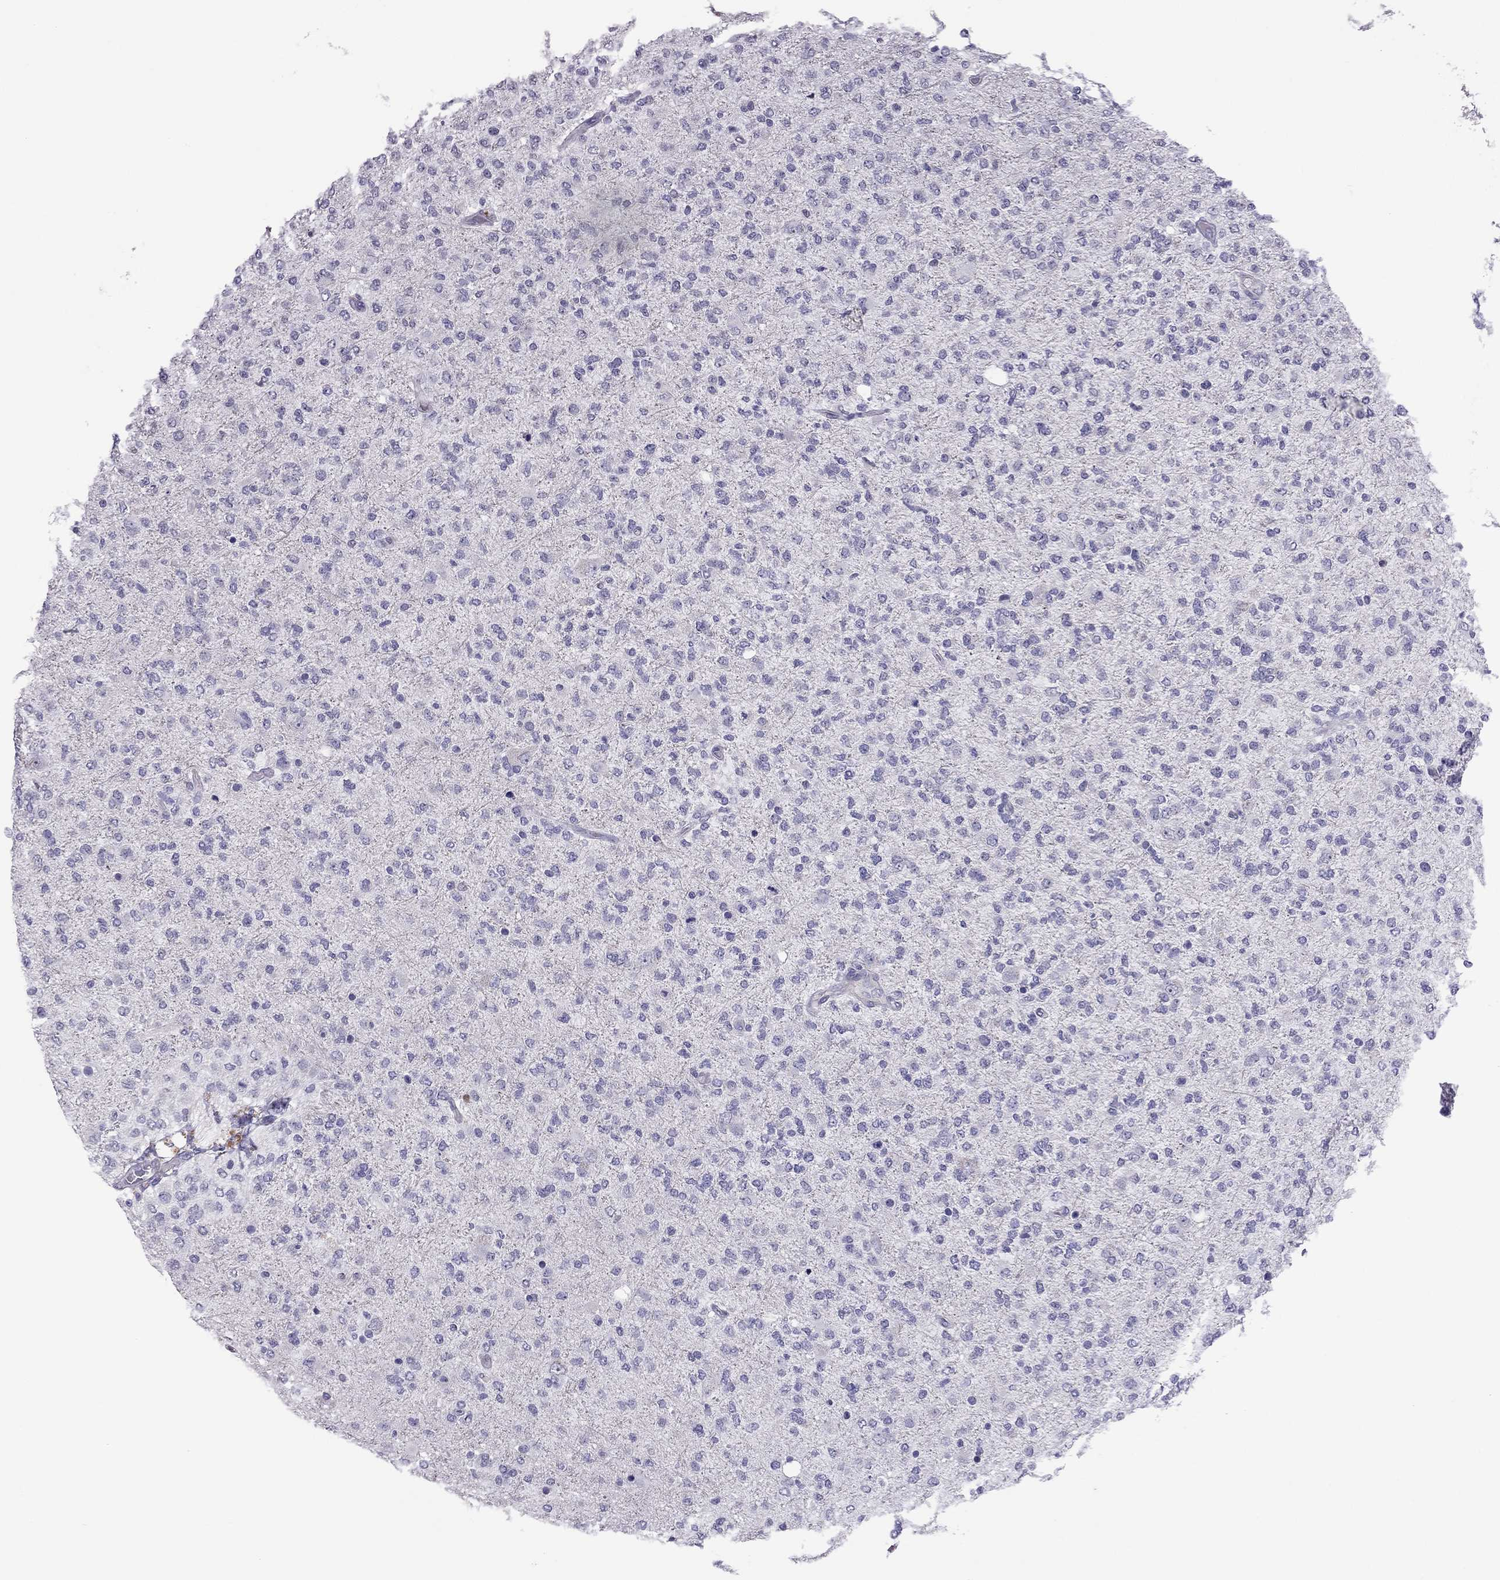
{"staining": {"intensity": "negative", "quantity": "none", "location": "none"}, "tissue": "glioma", "cell_type": "Tumor cells", "image_type": "cancer", "snomed": [{"axis": "morphology", "description": "Glioma, malignant, High grade"}, {"axis": "topography", "description": "Cerebral cortex"}], "caption": "Human glioma stained for a protein using IHC displays no staining in tumor cells.", "gene": "SLC16A8", "patient": {"sex": "male", "age": 70}}